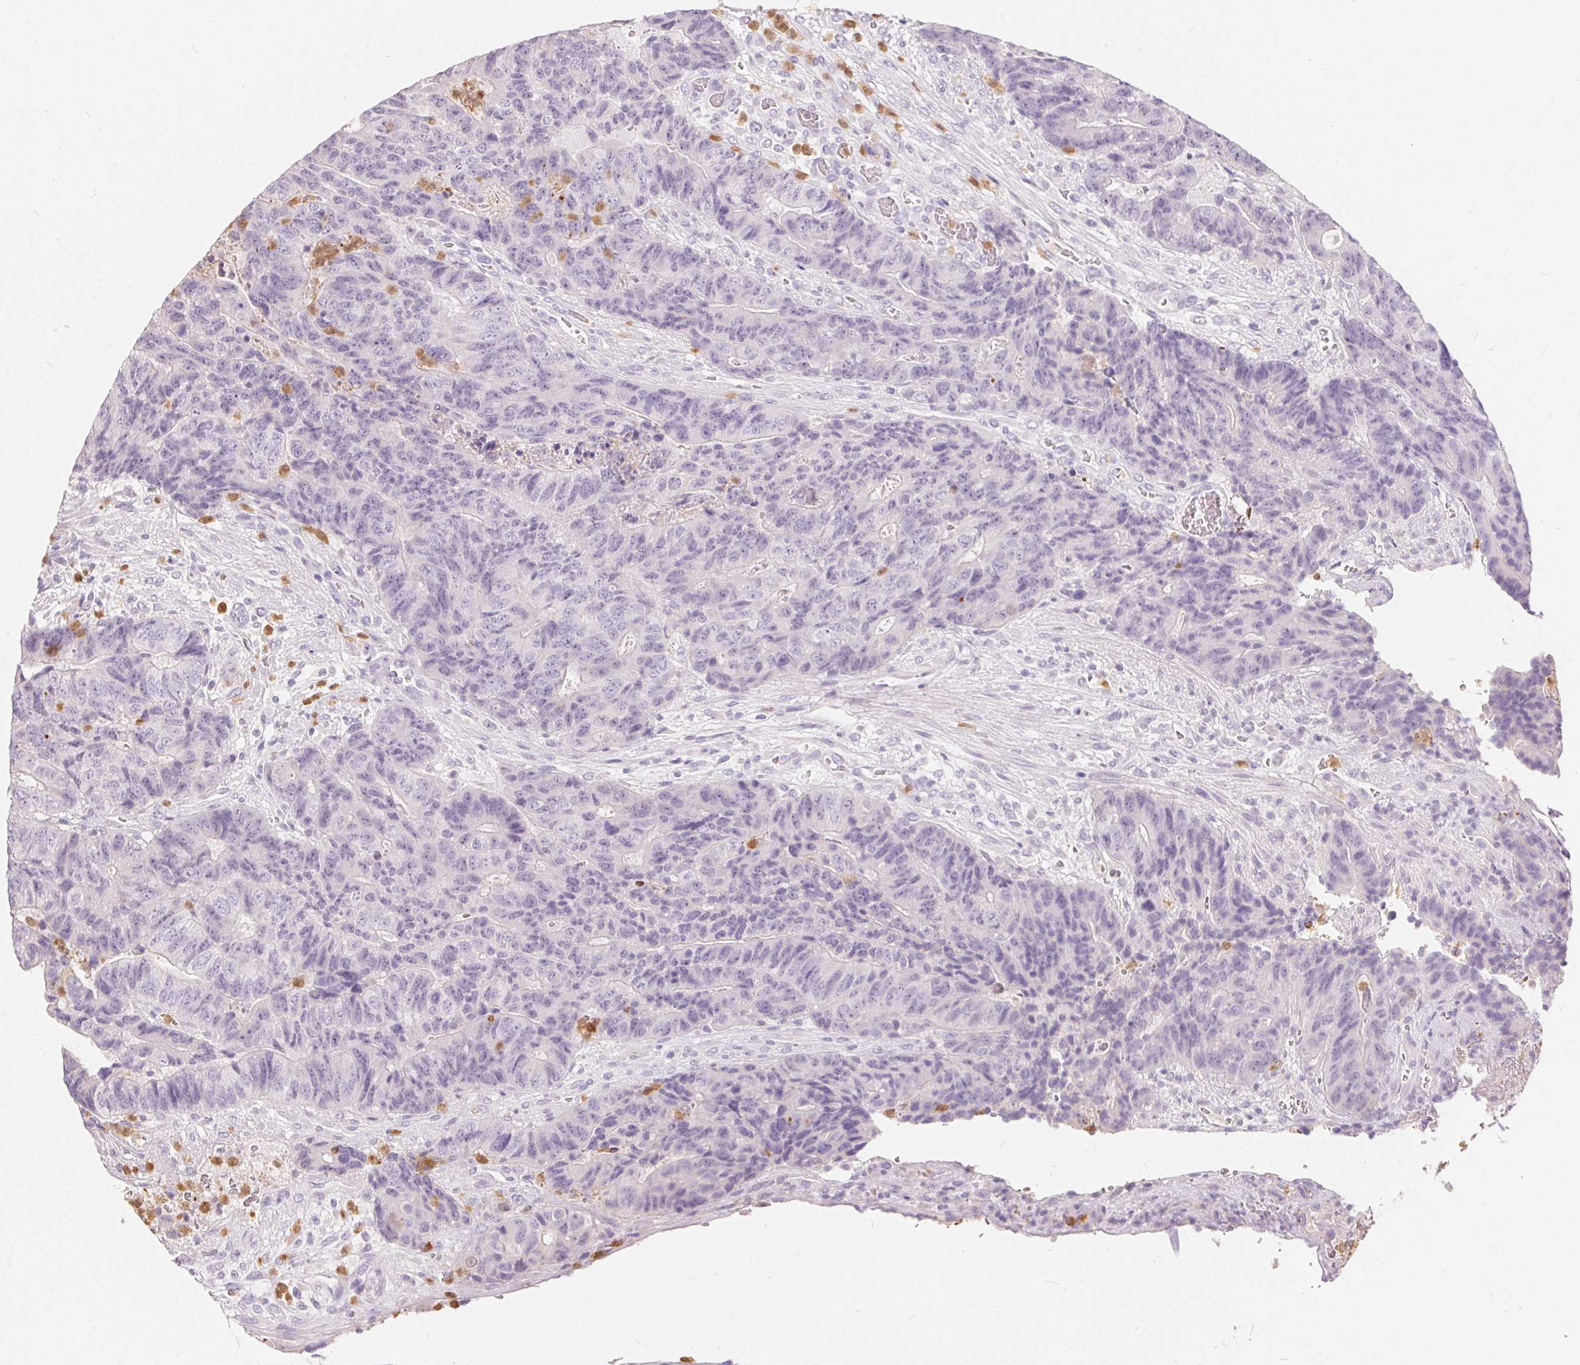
{"staining": {"intensity": "negative", "quantity": "none", "location": "none"}, "tissue": "colorectal cancer", "cell_type": "Tumor cells", "image_type": "cancer", "snomed": [{"axis": "morphology", "description": "Normal tissue, NOS"}, {"axis": "morphology", "description": "Adenocarcinoma, NOS"}, {"axis": "topography", "description": "Colon"}], "caption": "Tumor cells show no significant staining in adenocarcinoma (colorectal).", "gene": "SERPINB1", "patient": {"sex": "female", "age": 48}}